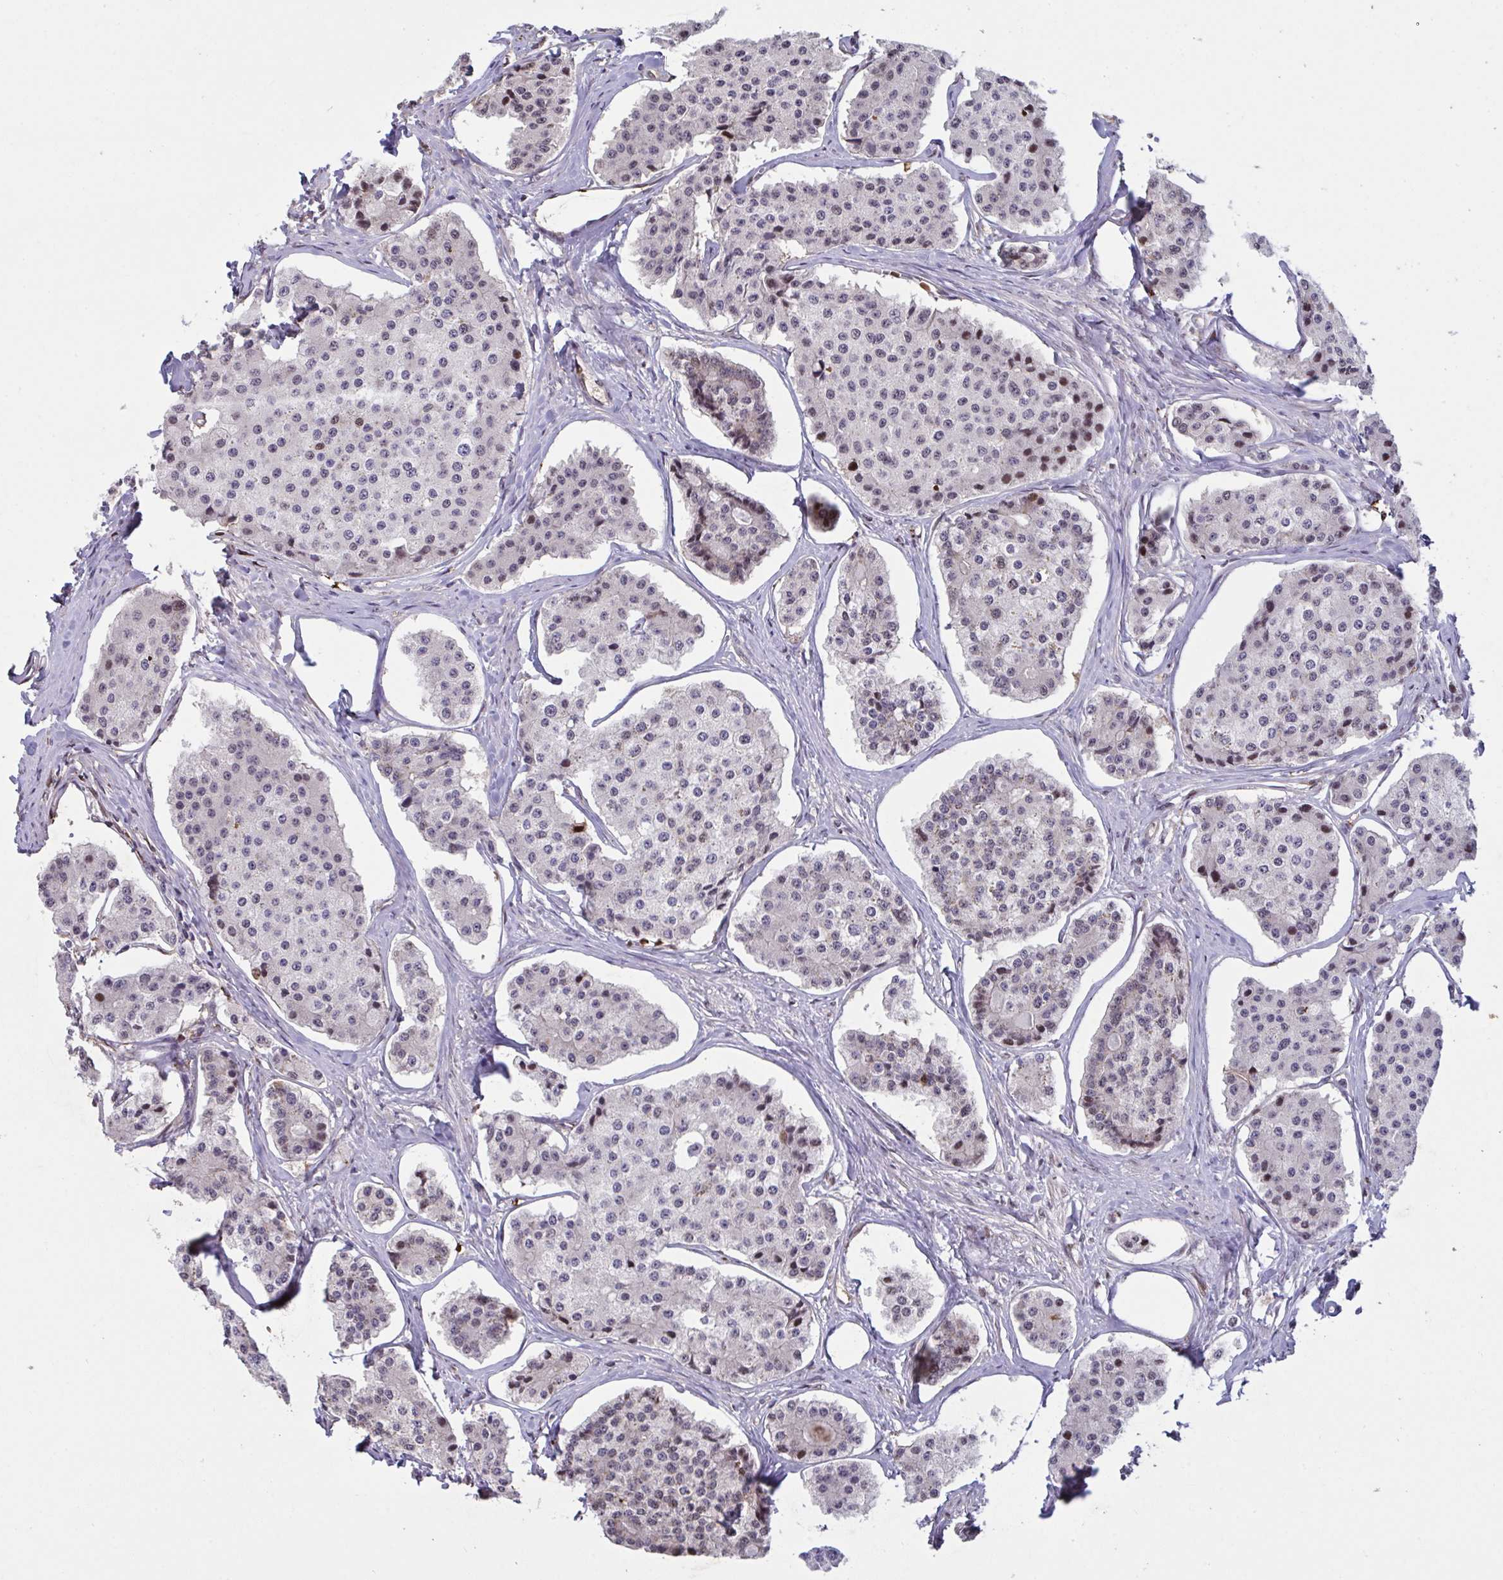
{"staining": {"intensity": "moderate", "quantity": "<25%", "location": "nuclear"}, "tissue": "carcinoid", "cell_type": "Tumor cells", "image_type": "cancer", "snomed": [{"axis": "morphology", "description": "Carcinoid, malignant, NOS"}, {"axis": "topography", "description": "Small intestine"}], "caption": "Brown immunohistochemical staining in human carcinoid exhibits moderate nuclear expression in about <25% of tumor cells.", "gene": "PELI2", "patient": {"sex": "female", "age": 65}}